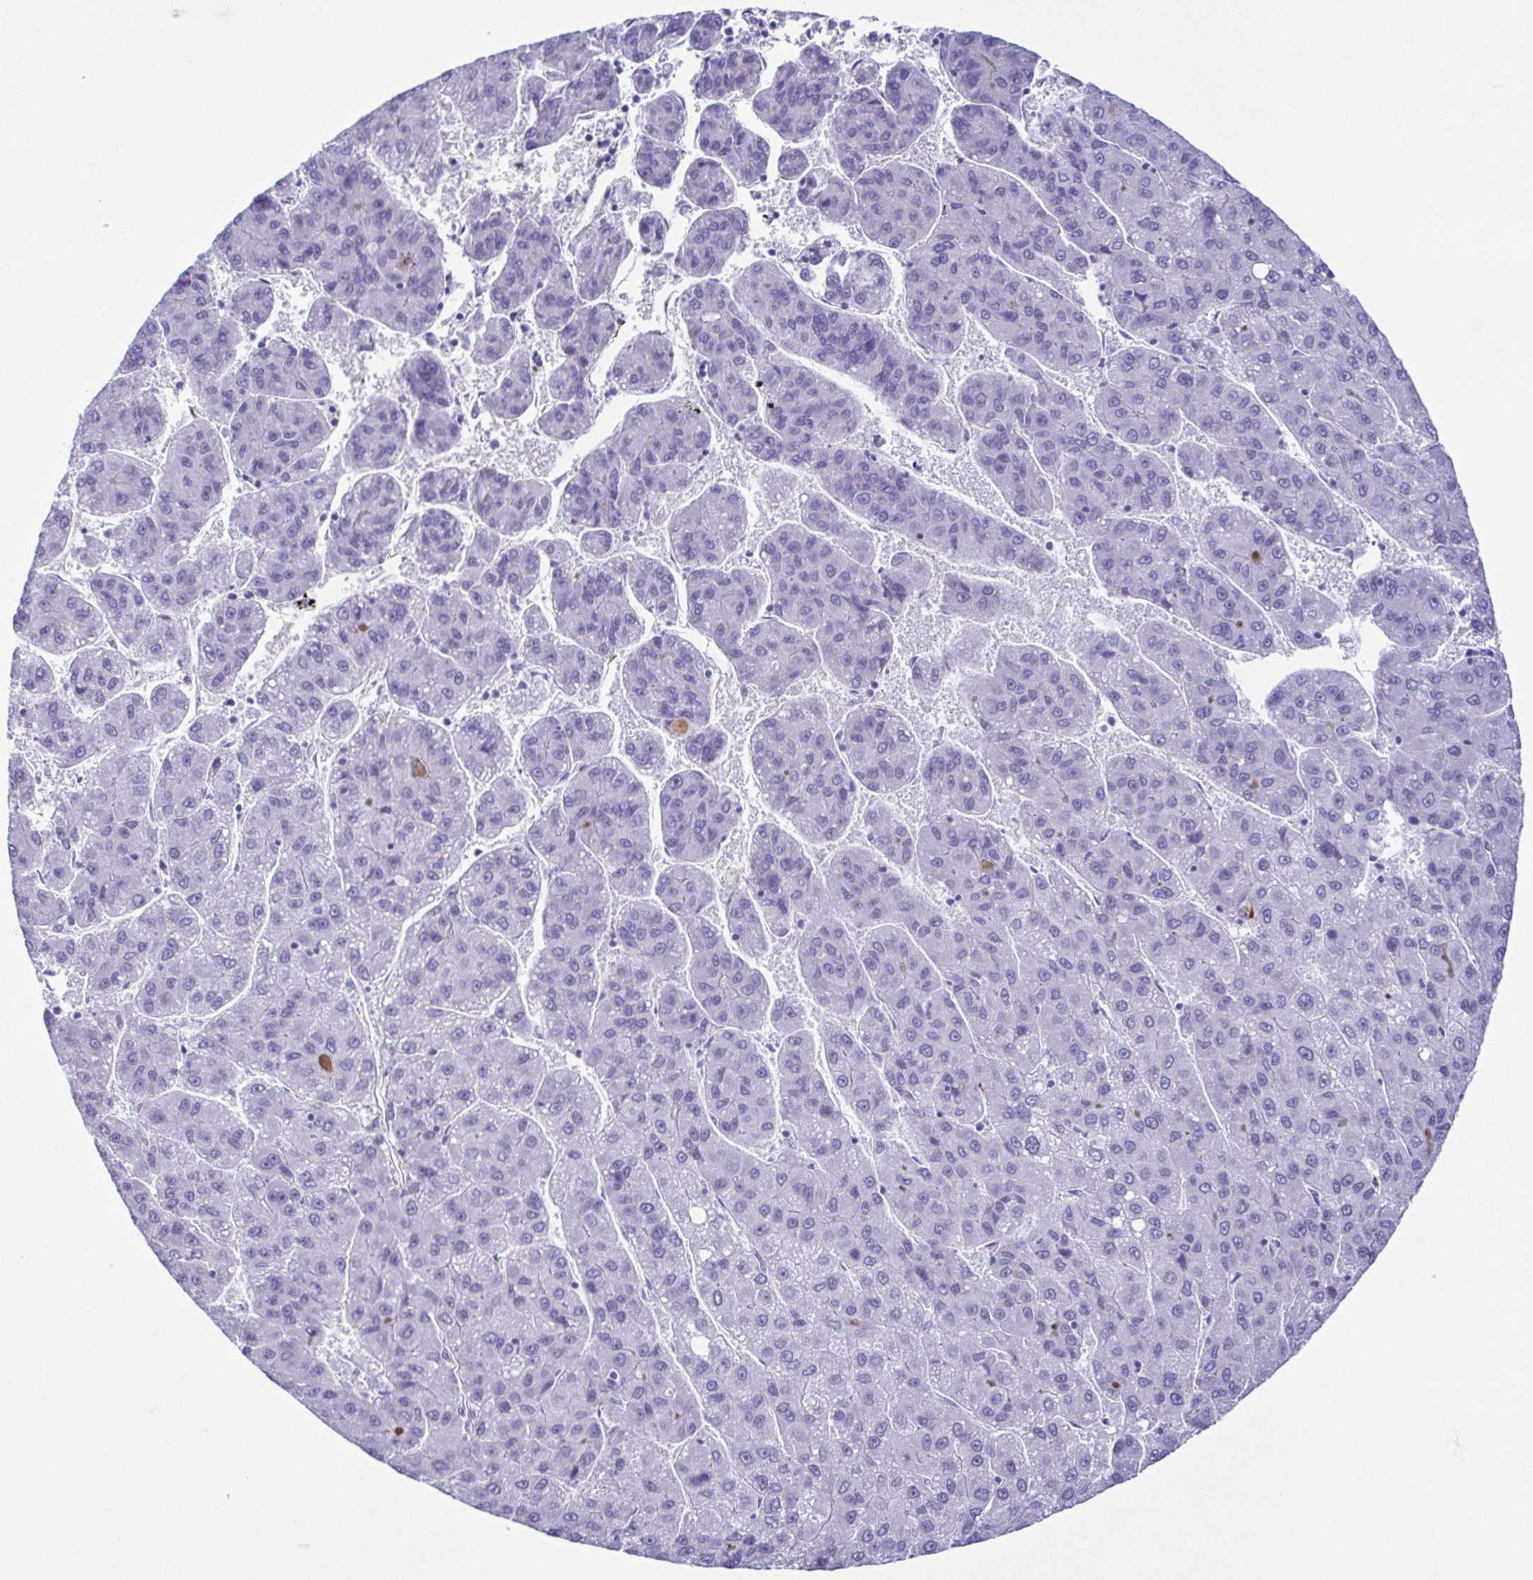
{"staining": {"intensity": "negative", "quantity": "none", "location": "none"}, "tissue": "liver cancer", "cell_type": "Tumor cells", "image_type": "cancer", "snomed": [{"axis": "morphology", "description": "Carcinoma, Hepatocellular, NOS"}, {"axis": "topography", "description": "Liver"}], "caption": "DAB immunohistochemical staining of human liver cancer reveals no significant positivity in tumor cells. (Stains: DAB IHC with hematoxylin counter stain, Microscopy: brightfield microscopy at high magnification).", "gene": "CYP11B1", "patient": {"sex": "female", "age": 82}}